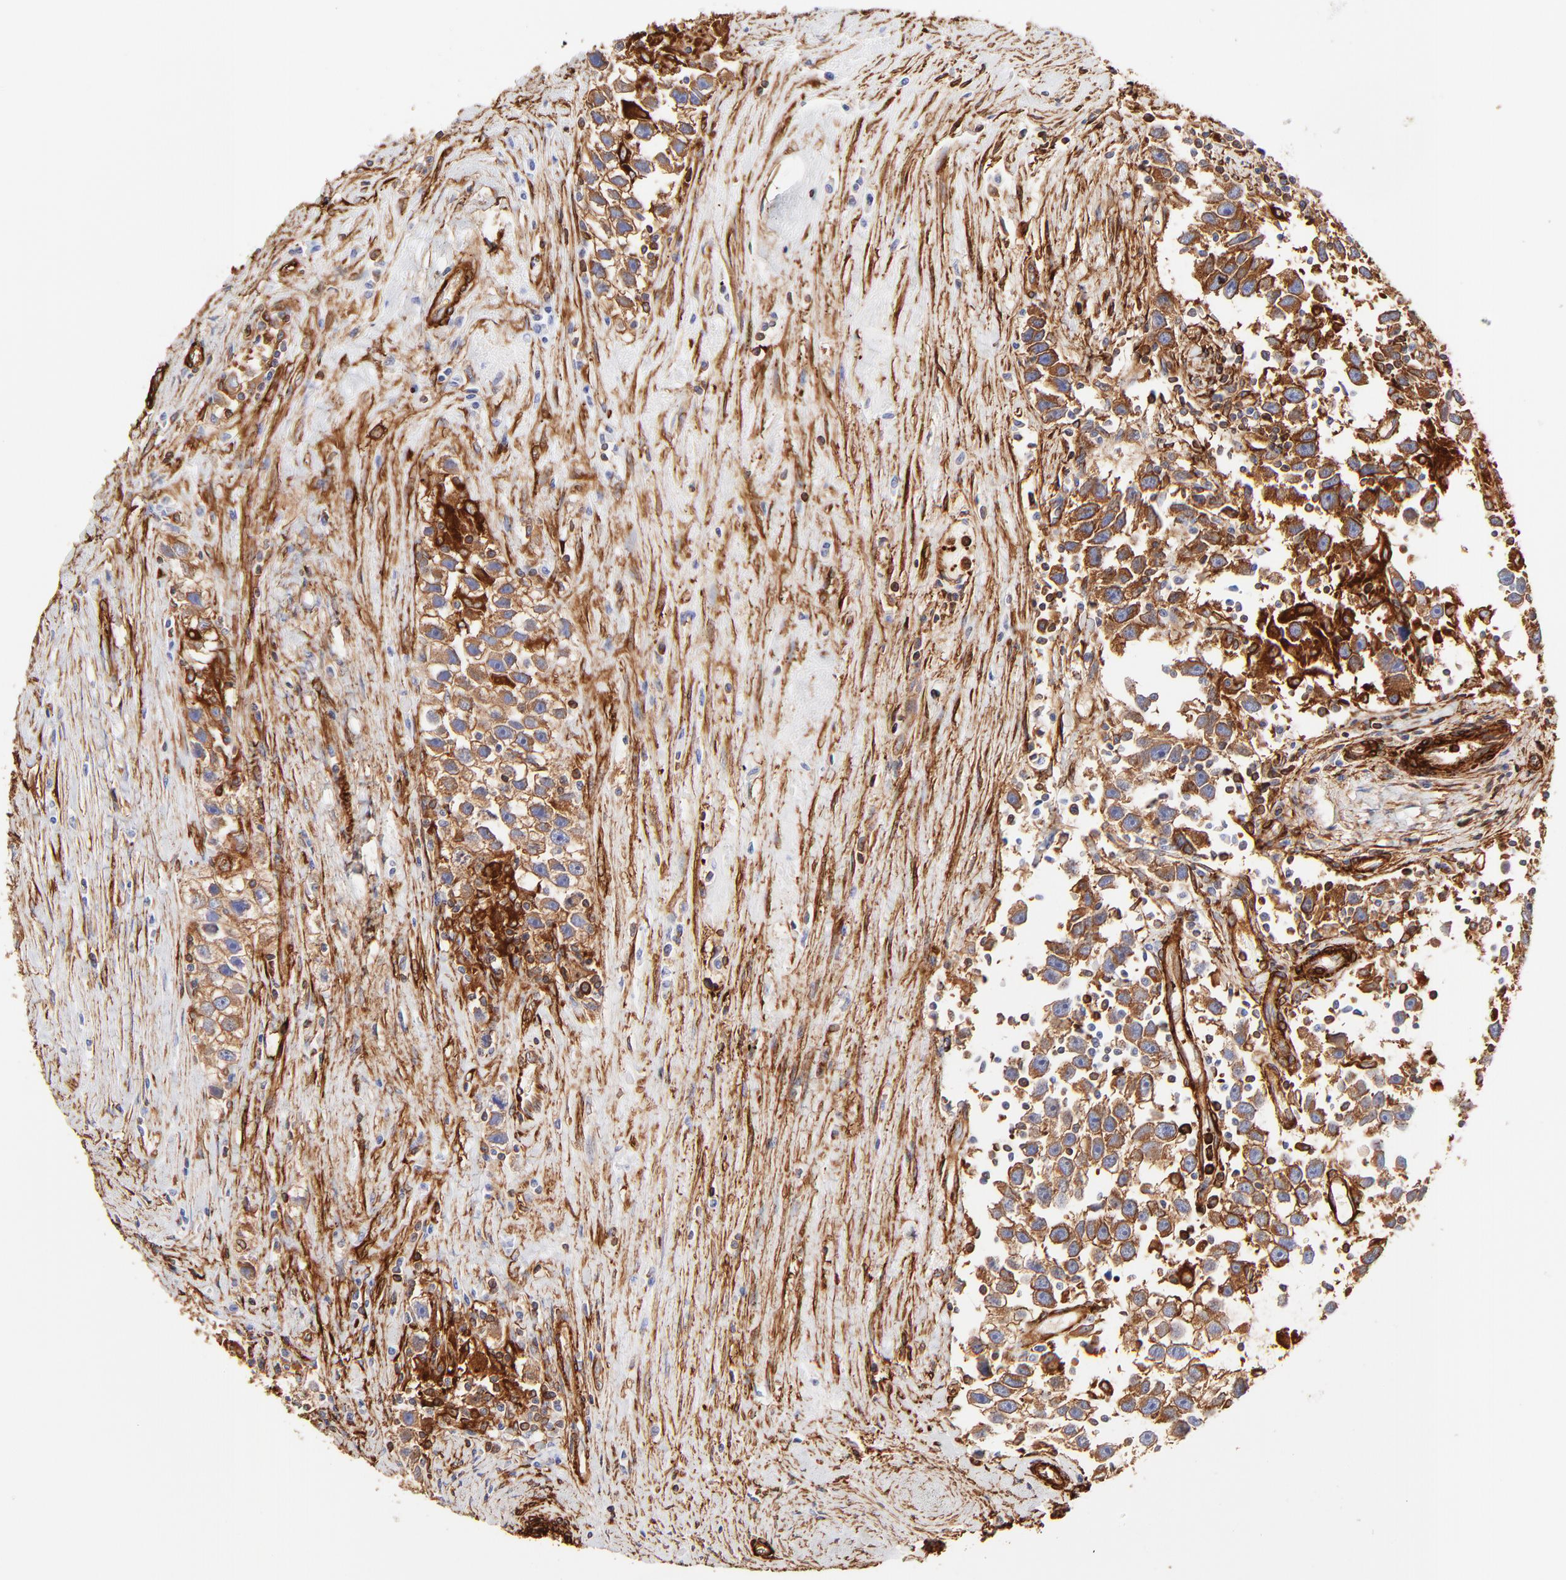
{"staining": {"intensity": "strong", "quantity": ">75%", "location": "cytoplasmic/membranous"}, "tissue": "testis cancer", "cell_type": "Tumor cells", "image_type": "cancer", "snomed": [{"axis": "morphology", "description": "Seminoma, NOS"}, {"axis": "topography", "description": "Testis"}], "caption": "Testis cancer (seminoma) stained with a brown dye demonstrates strong cytoplasmic/membranous positive expression in about >75% of tumor cells.", "gene": "FLNA", "patient": {"sex": "male", "age": 43}}